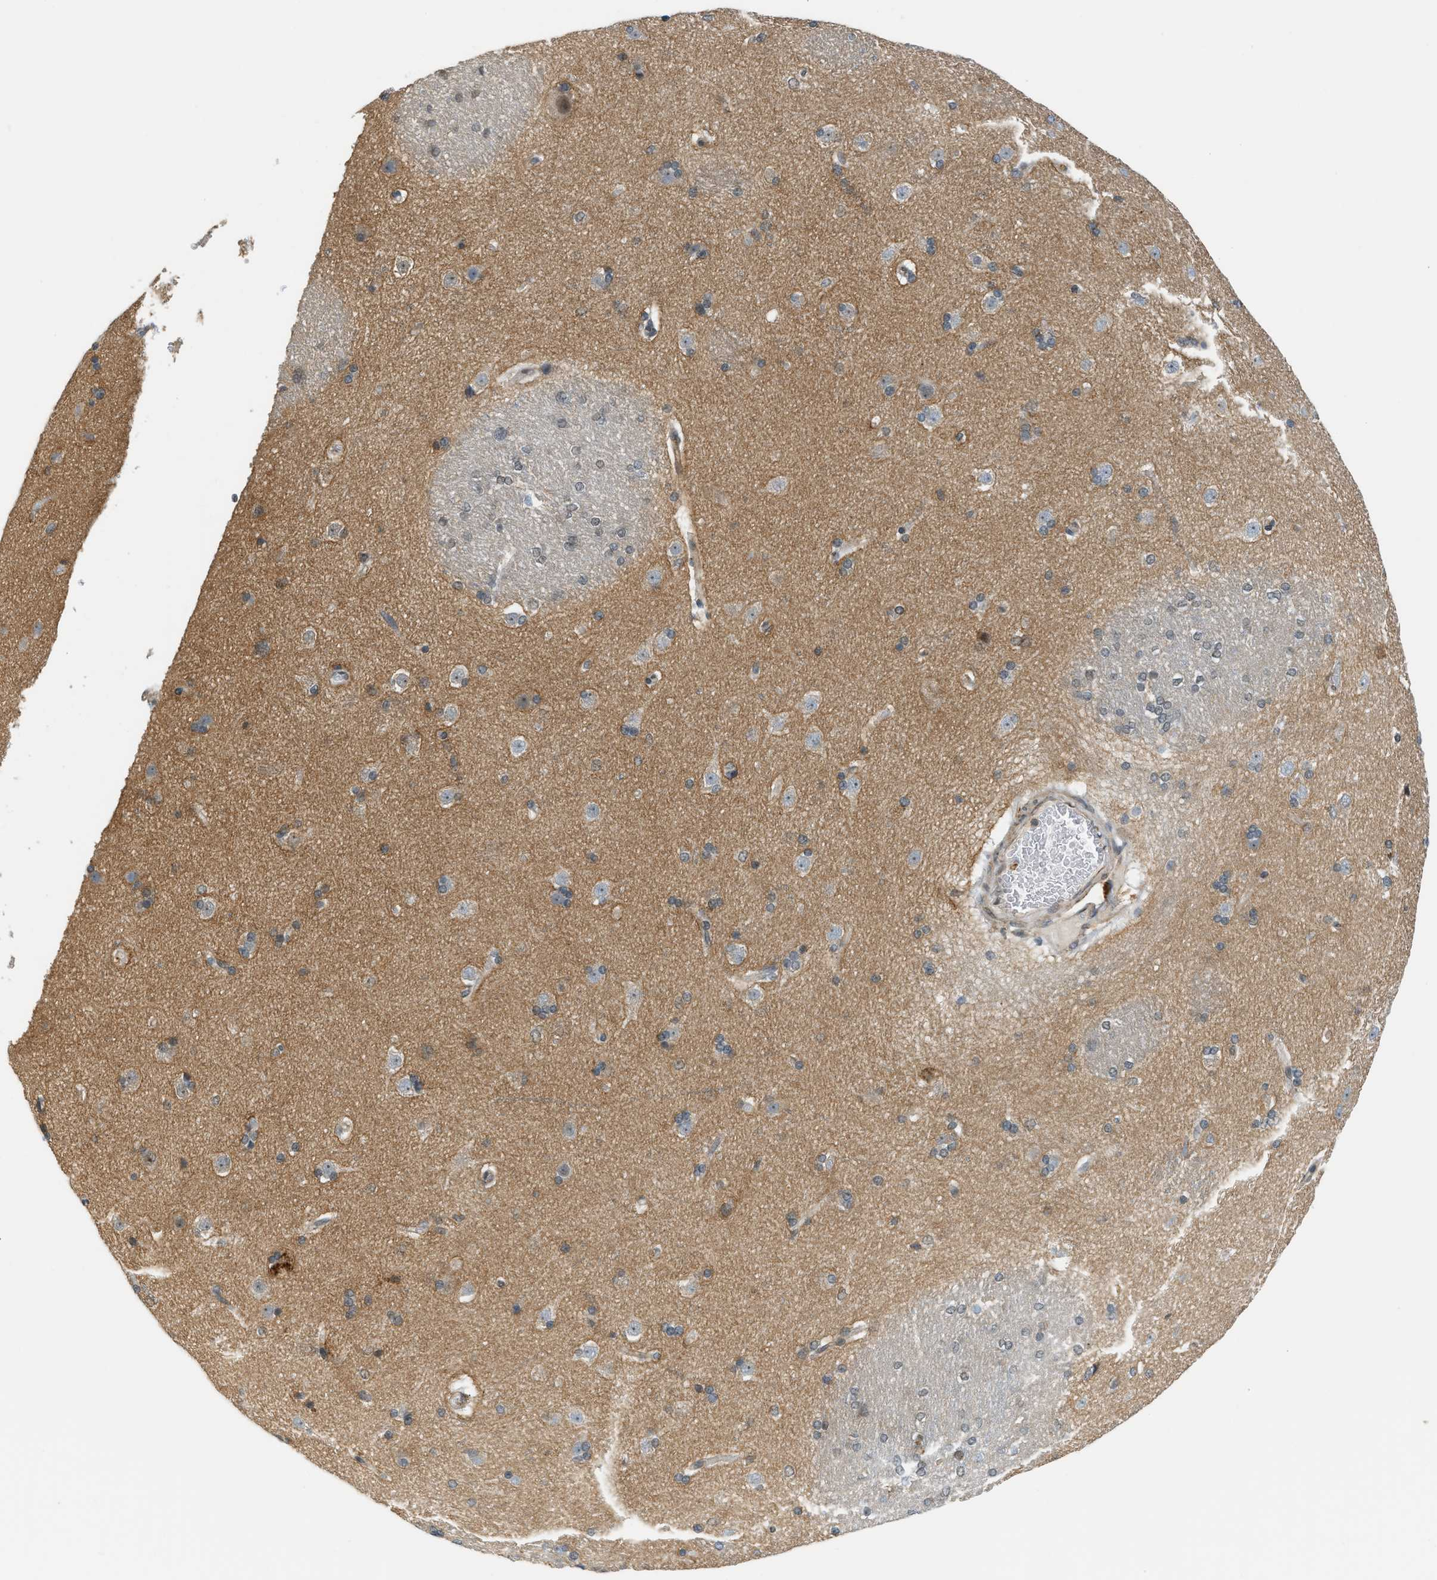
{"staining": {"intensity": "weak", "quantity": "<25%", "location": "cytoplasmic/membranous,nuclear"}, "tissue": "caudate", "cell_type": "Glial cells", "image_type": "normal", "snomed": [{"axis": "morphology", "description": "Normal tissue, NOS"}, {"axis": "topography", "description": "Lateral ventricle wall"}], "caption": "Normal caudate was stained to show a protein in brown. There is no significant positivity in glial cells.", "gene": "SEMA4D", "patient": {"sex": "female", "age": 19}}